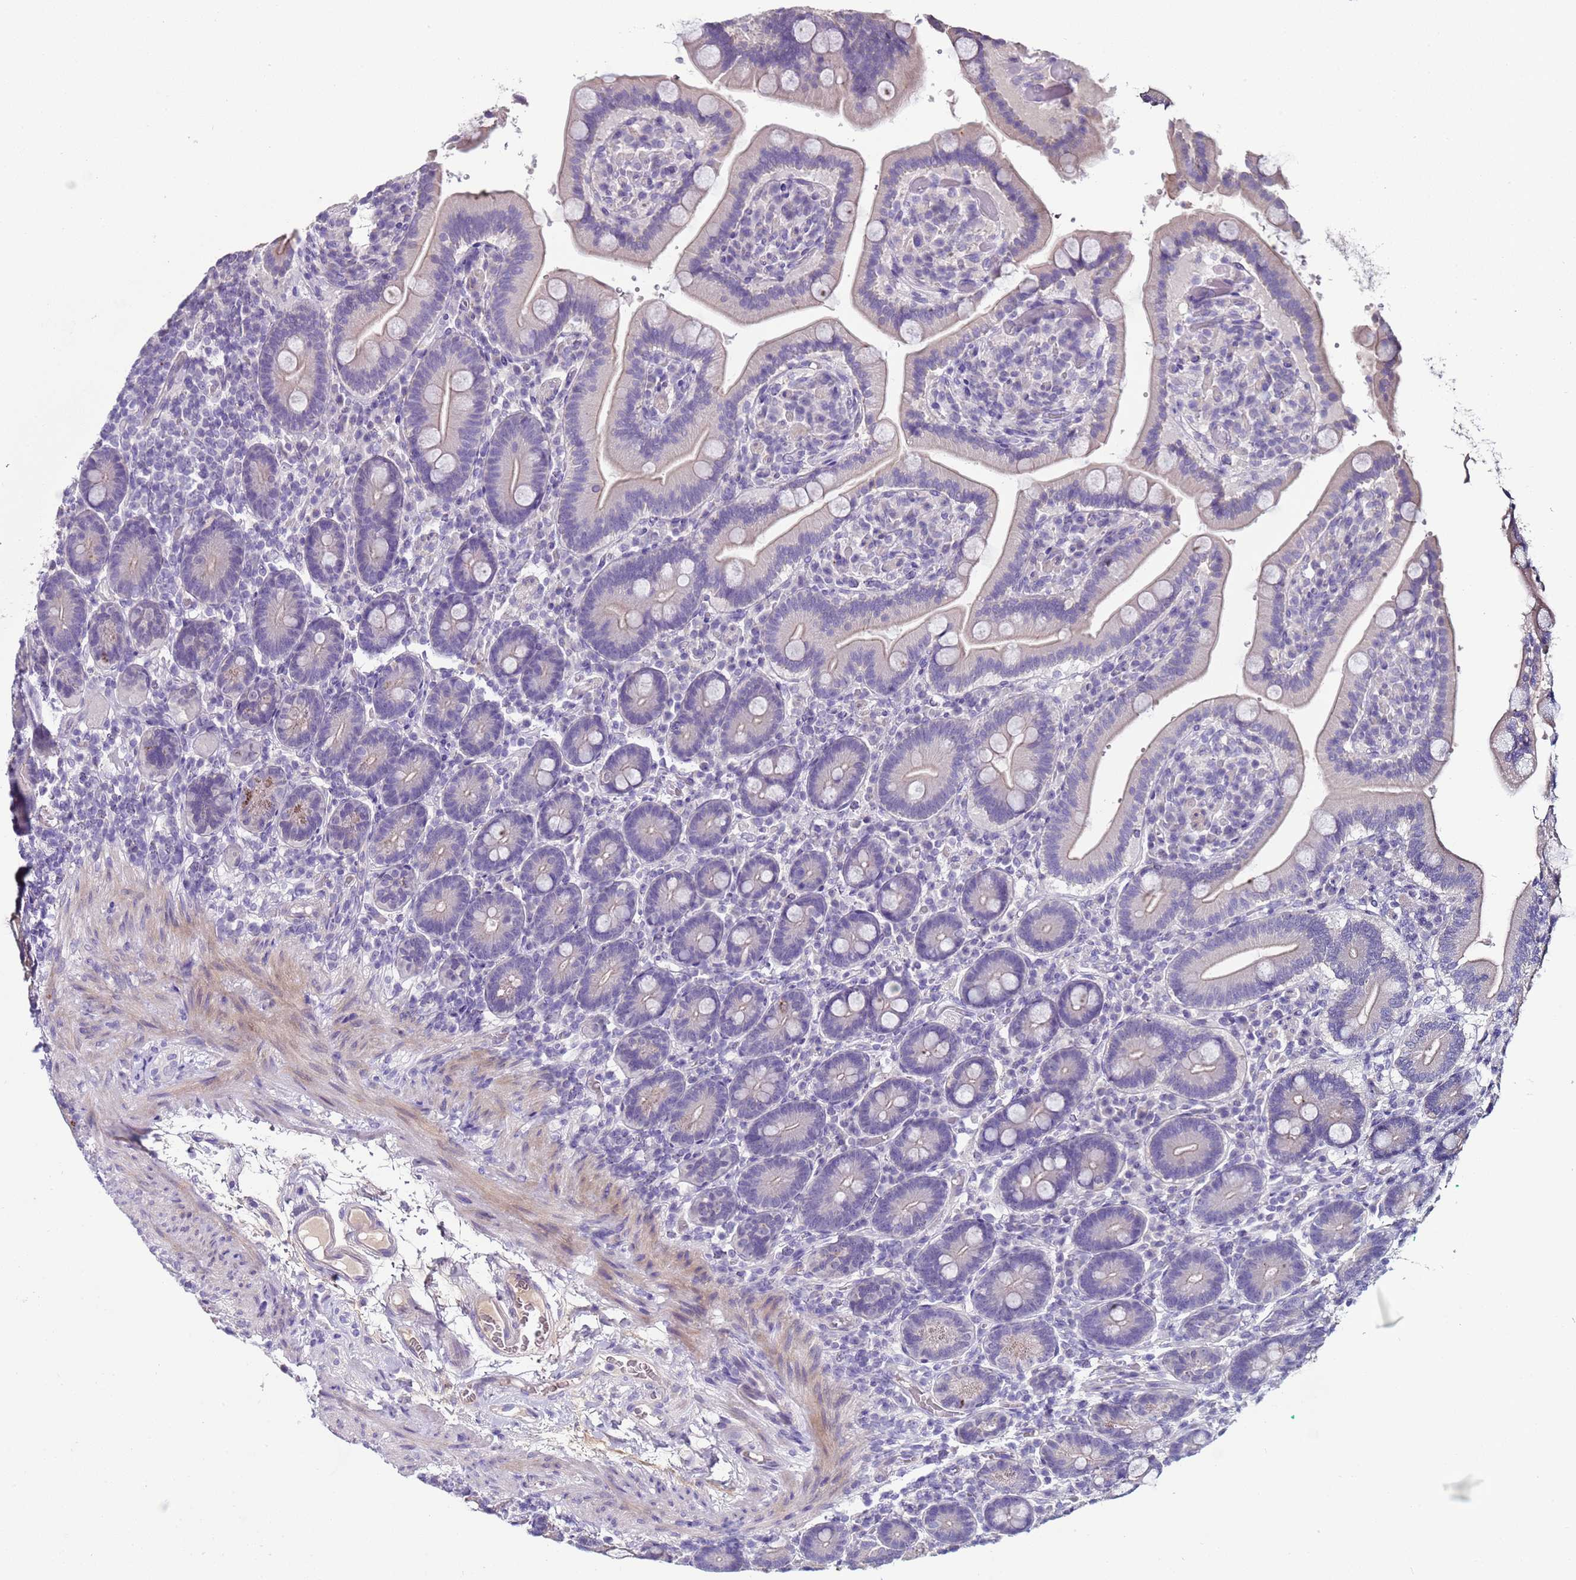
{"staining": {"intensity": "negative", "quantity": "none", "location": "none"}, "tissue": "duodenum", "cell_type": "Glandular cells", "image_type": "normal", "snomed": [{"axis": "morphology", "description": "Normal tissue, NOS"}, {"axis": "topography", "description": "Duodenum"}], "caption": "There is no significant expression in glandular cells of duodenum. The staining is performed using DAB (3,3'-diaminobenzidine) brown chromogen with nuclei counter-stained in using hematoxylin.", "gene": "TRIM51G", "patient": {"sex": "female", "age": 62}}